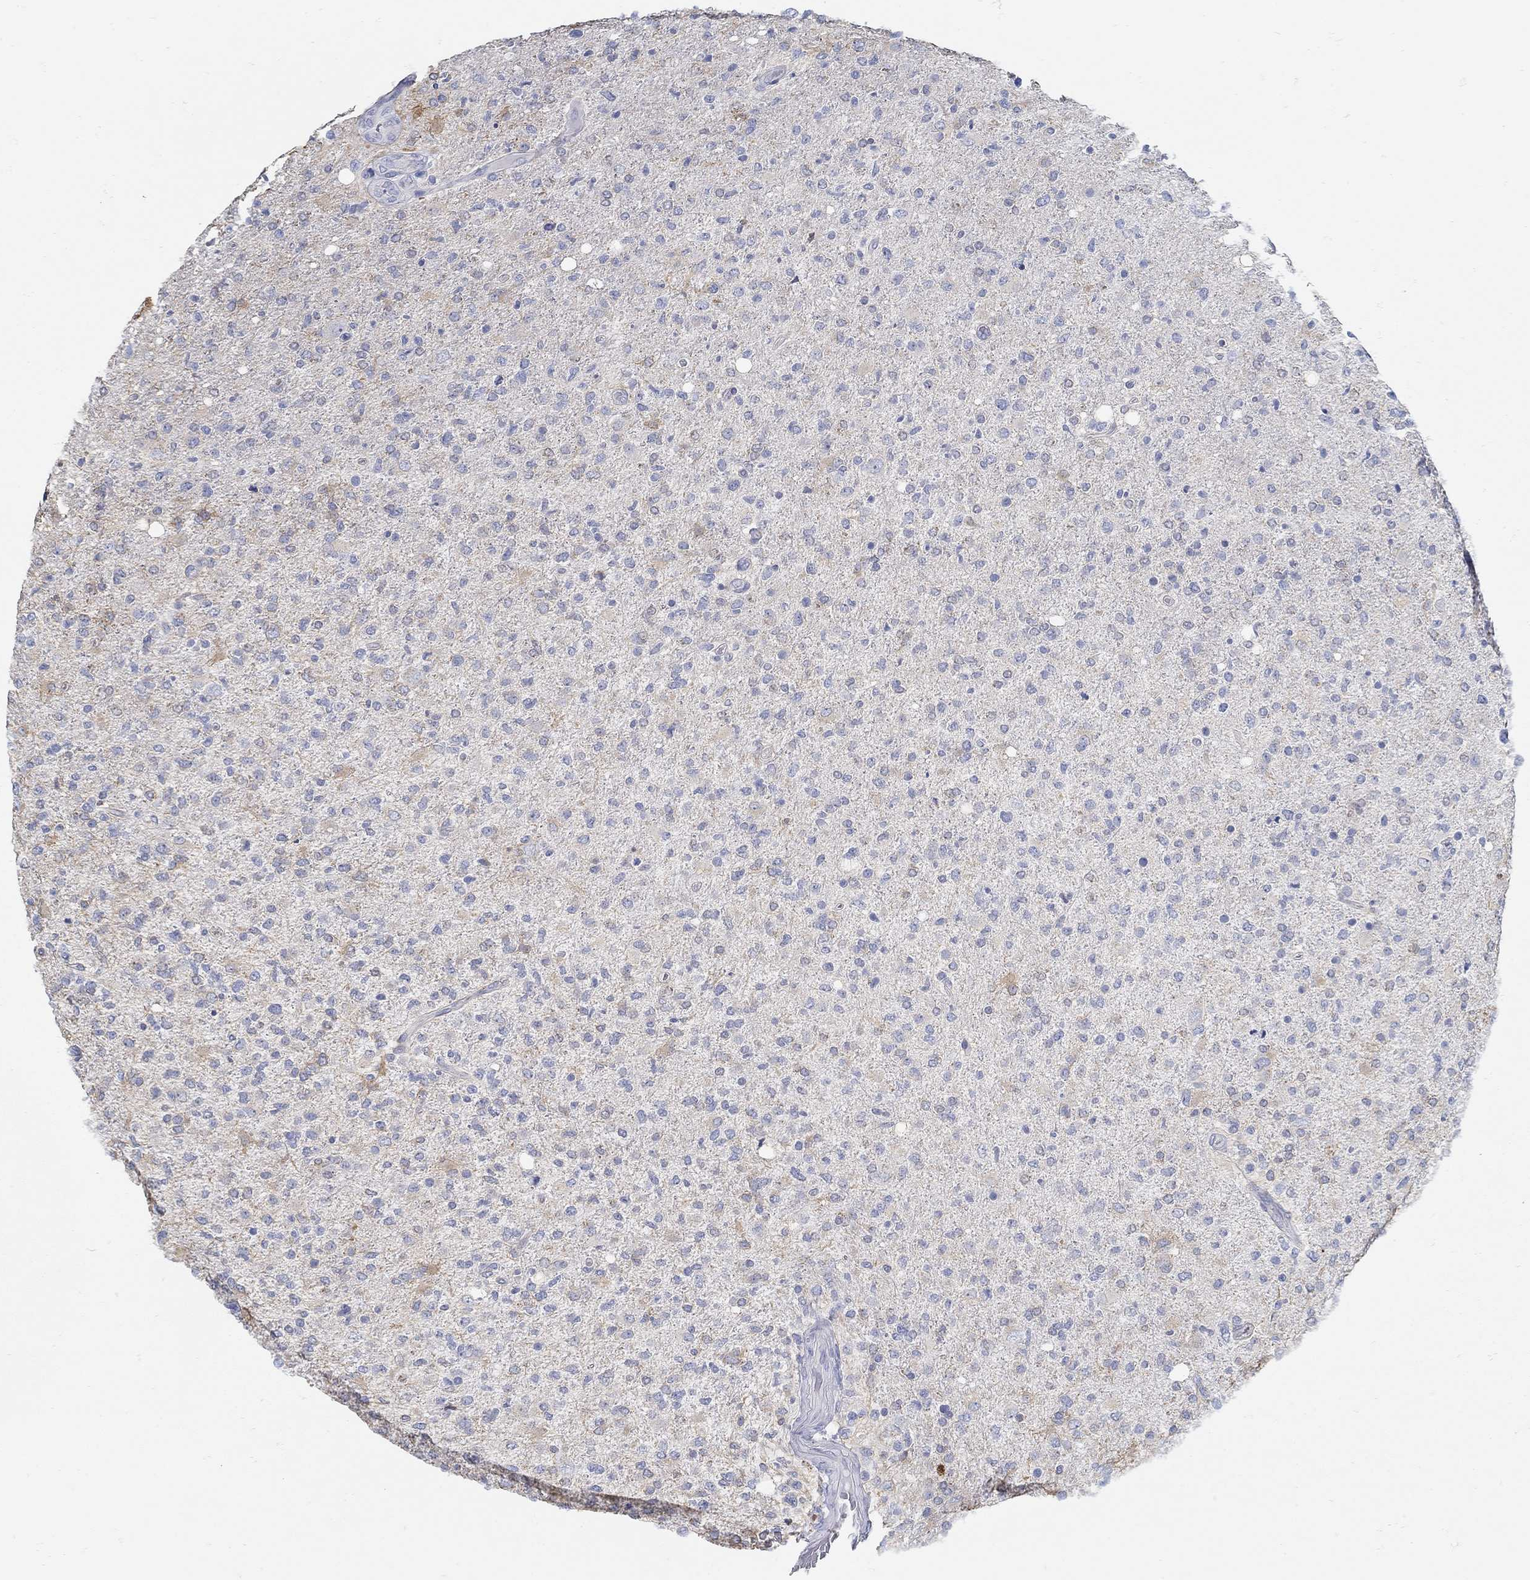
{"staining": {"intensity": "negative", "quantity": "none", "location": "none"}, "tissue": "glioma", "cell_type": "Tumor cells", "image_type": "cancer", "snomed": [{"axis": "morphology", "description": "Glioma, malignant, High grade"}, {"axis": "topography", "description": "Cerebral cortex"}], "caption": "There is no significant expression in tumor cells of glioma.", "gene": "ZFAND4", "patient": {"sex": "male", "age": 70}}